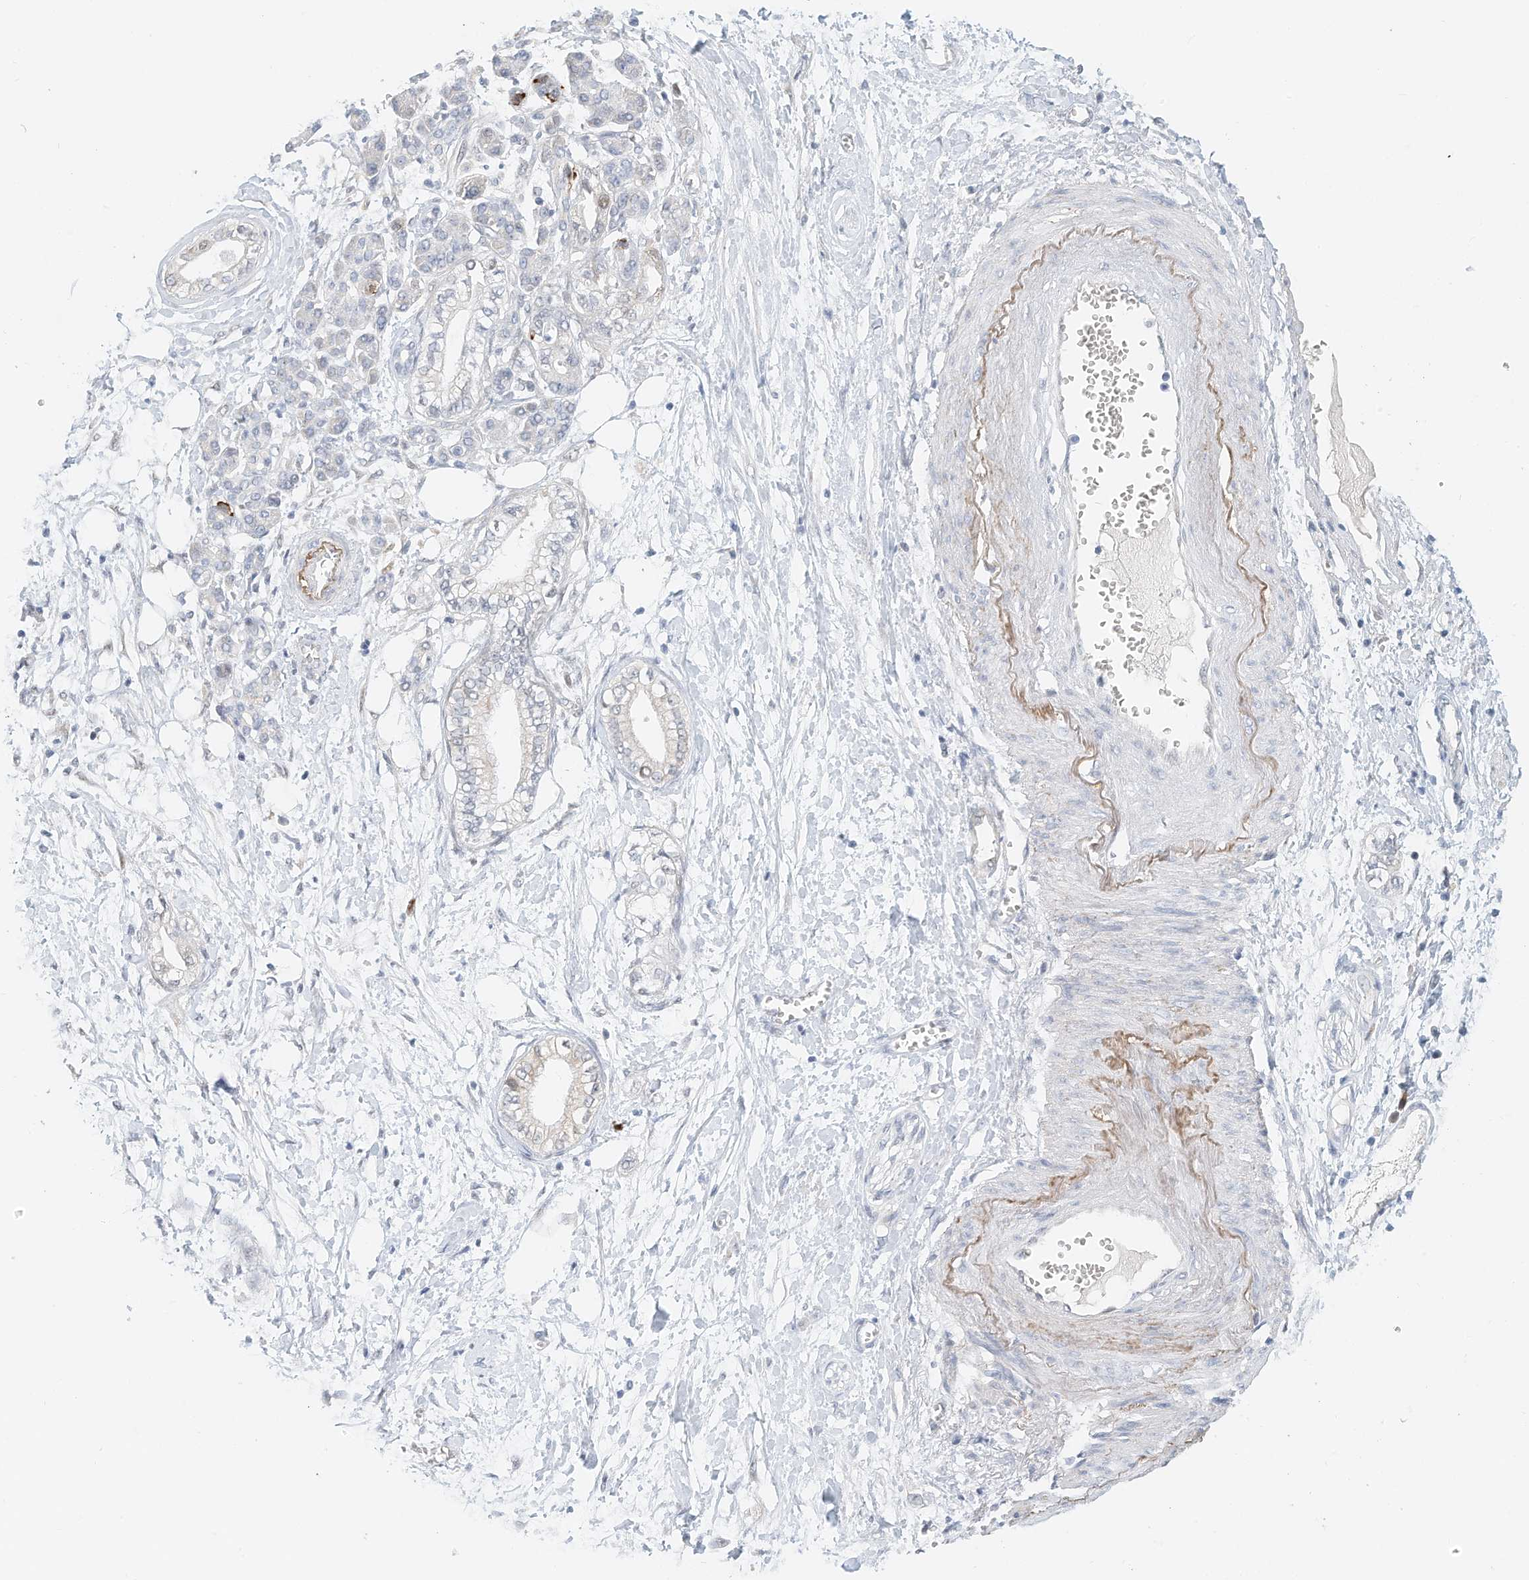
{"staining": {"intensity": "negative", "quantity": "none", "location": "none"}, "tissue": "pancreatic cancer", "cell_type": "Tumor cells", "image_type": "cancer", "snomed": [{"axis": "morphology", "description": "Adenocarcinoma, NOS"}, {"axis": "topography", "description": "Pancreas"}], "caption": "The image demonstrates no staining of tumor cells in pancreatic cancer.", "gene": "ARHGAP28", "patient": {"sex": "male", "age": 68}}